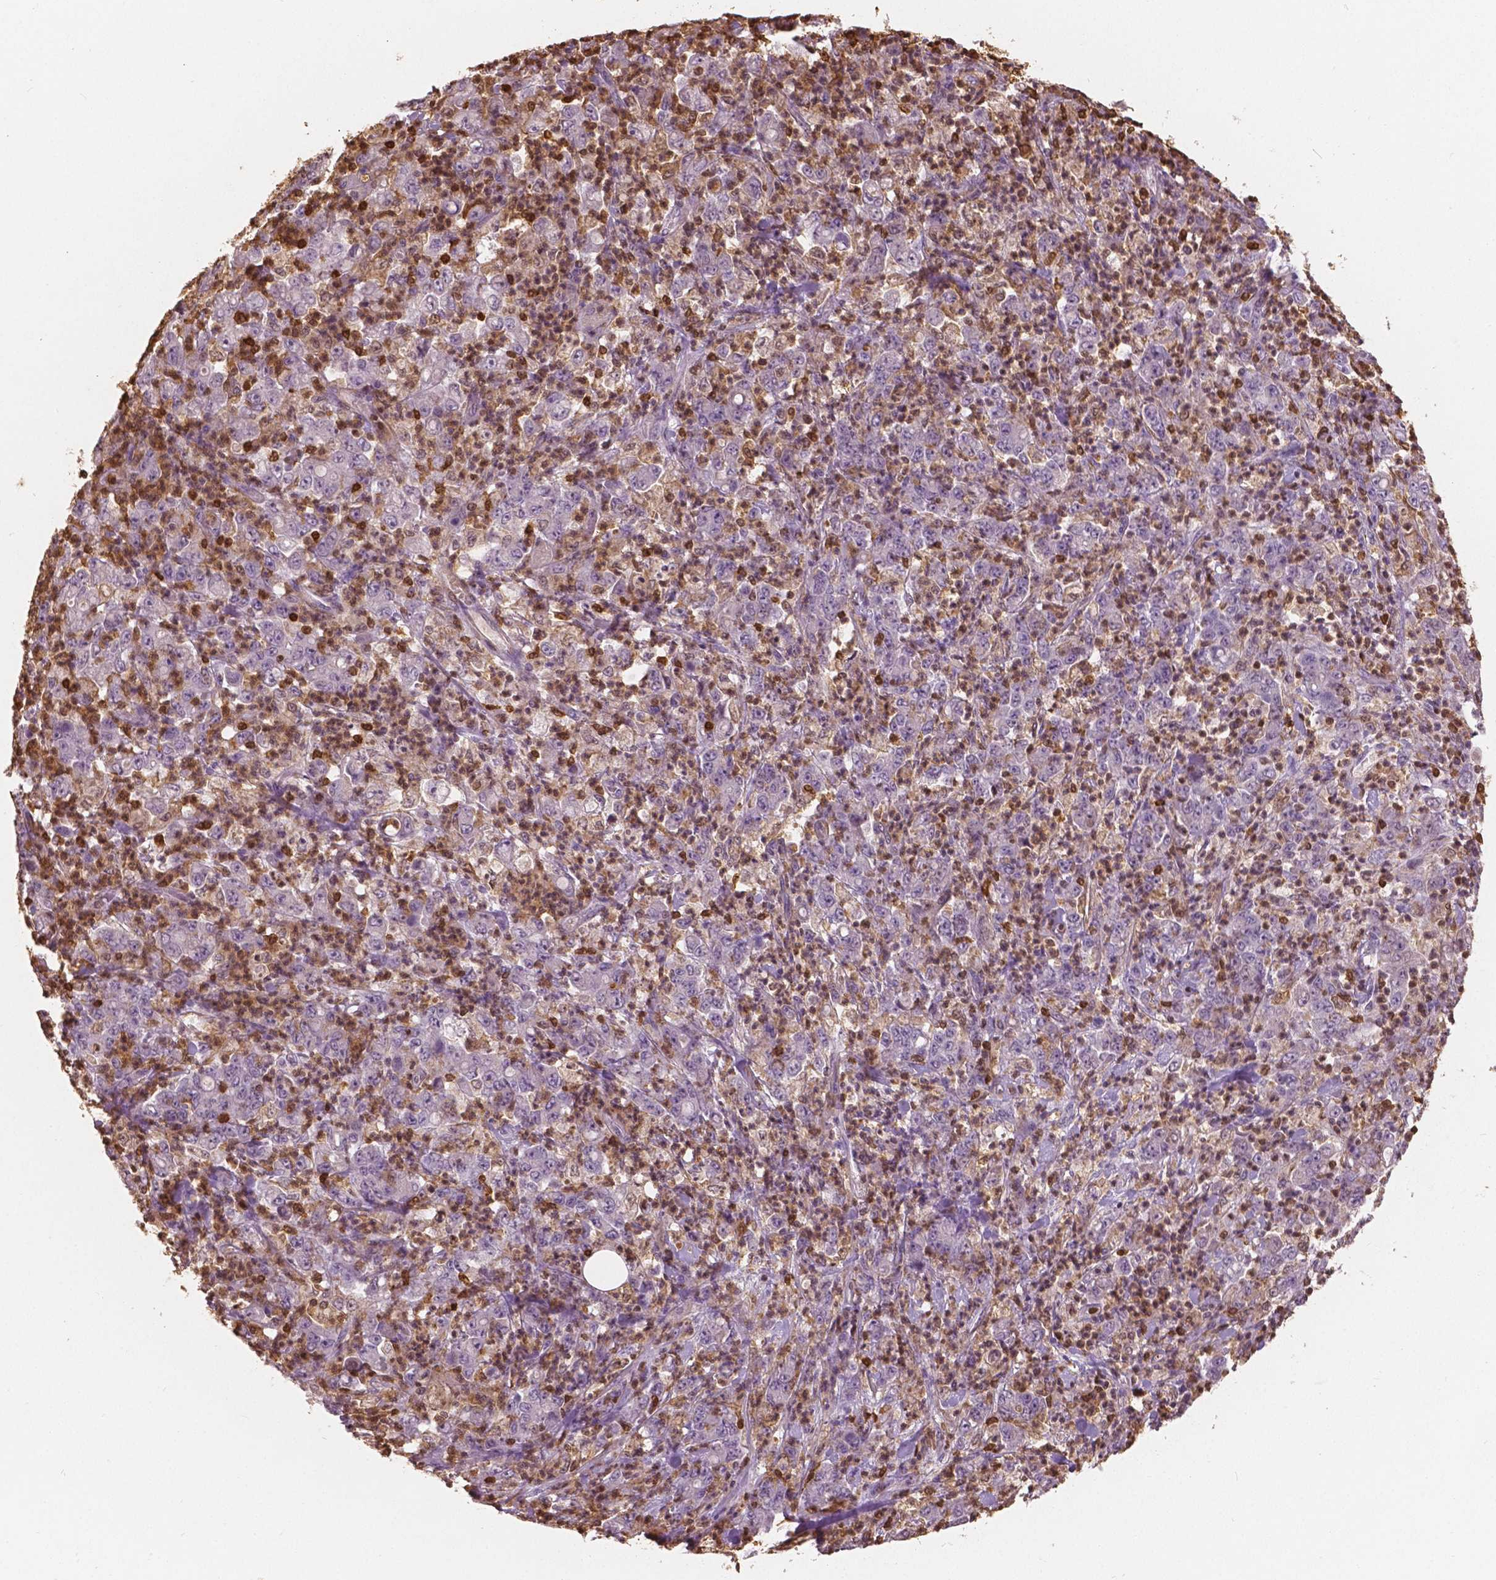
{"staining": {"intensity": "negative", "quantity": "none", "location": "none"}, "tissue": "stomach cancer", "cell_type": "Tumor cells", "image_type": "cancer", "snomed": [{"axis": "morphology", "description": "Adenocarcinoma, NOS"}, {"axis": "topography", "description": "Stomach, lower"}], "caption": "The photomicrograph displays no significant expression in tumor cells of adenocarcinoma (stomach).", "gene": "S100A4", "patient": {"sex": "female", "age": 71}}